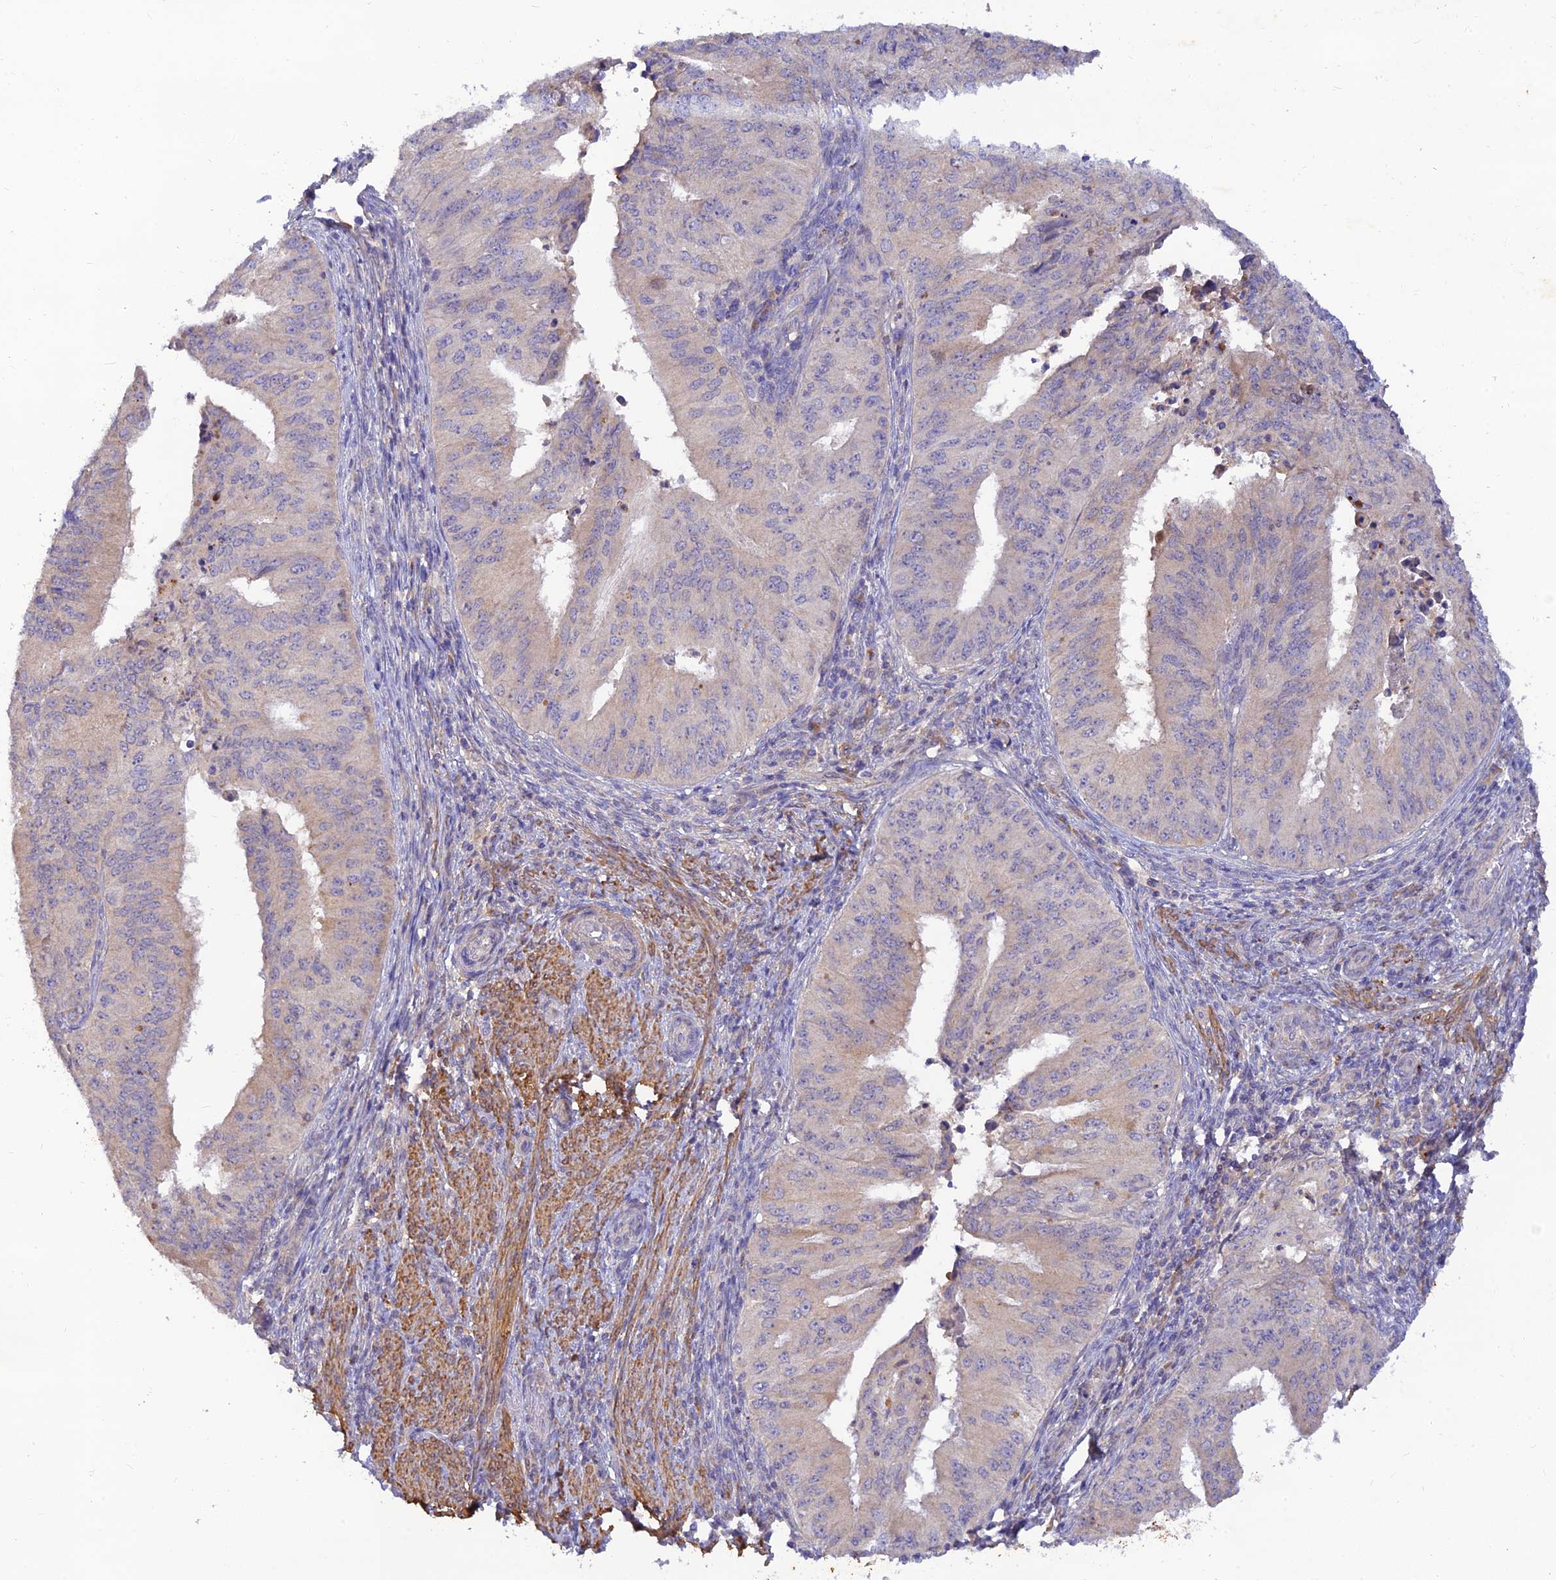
{"staining": {"intensity": "negative", "quantity": "none", "location": "none"}, "tissue": "endometrial cancer", "cell_type": "Tumor cells", "image_type": "cancer", "snomed": [{"axis": "morphology", "description": "Adenocarcinoma, NOS"}, {"axis": "topography", "description": "Endometrium"}], "caption": "This is a histopathology image of immunohistochemistry (IHC) staining of adenocarcinoma (endometrial), which shows no staining in tumor cells.", "gene": "ACSM5", "patient": {"sex": "female", "age": 50}}